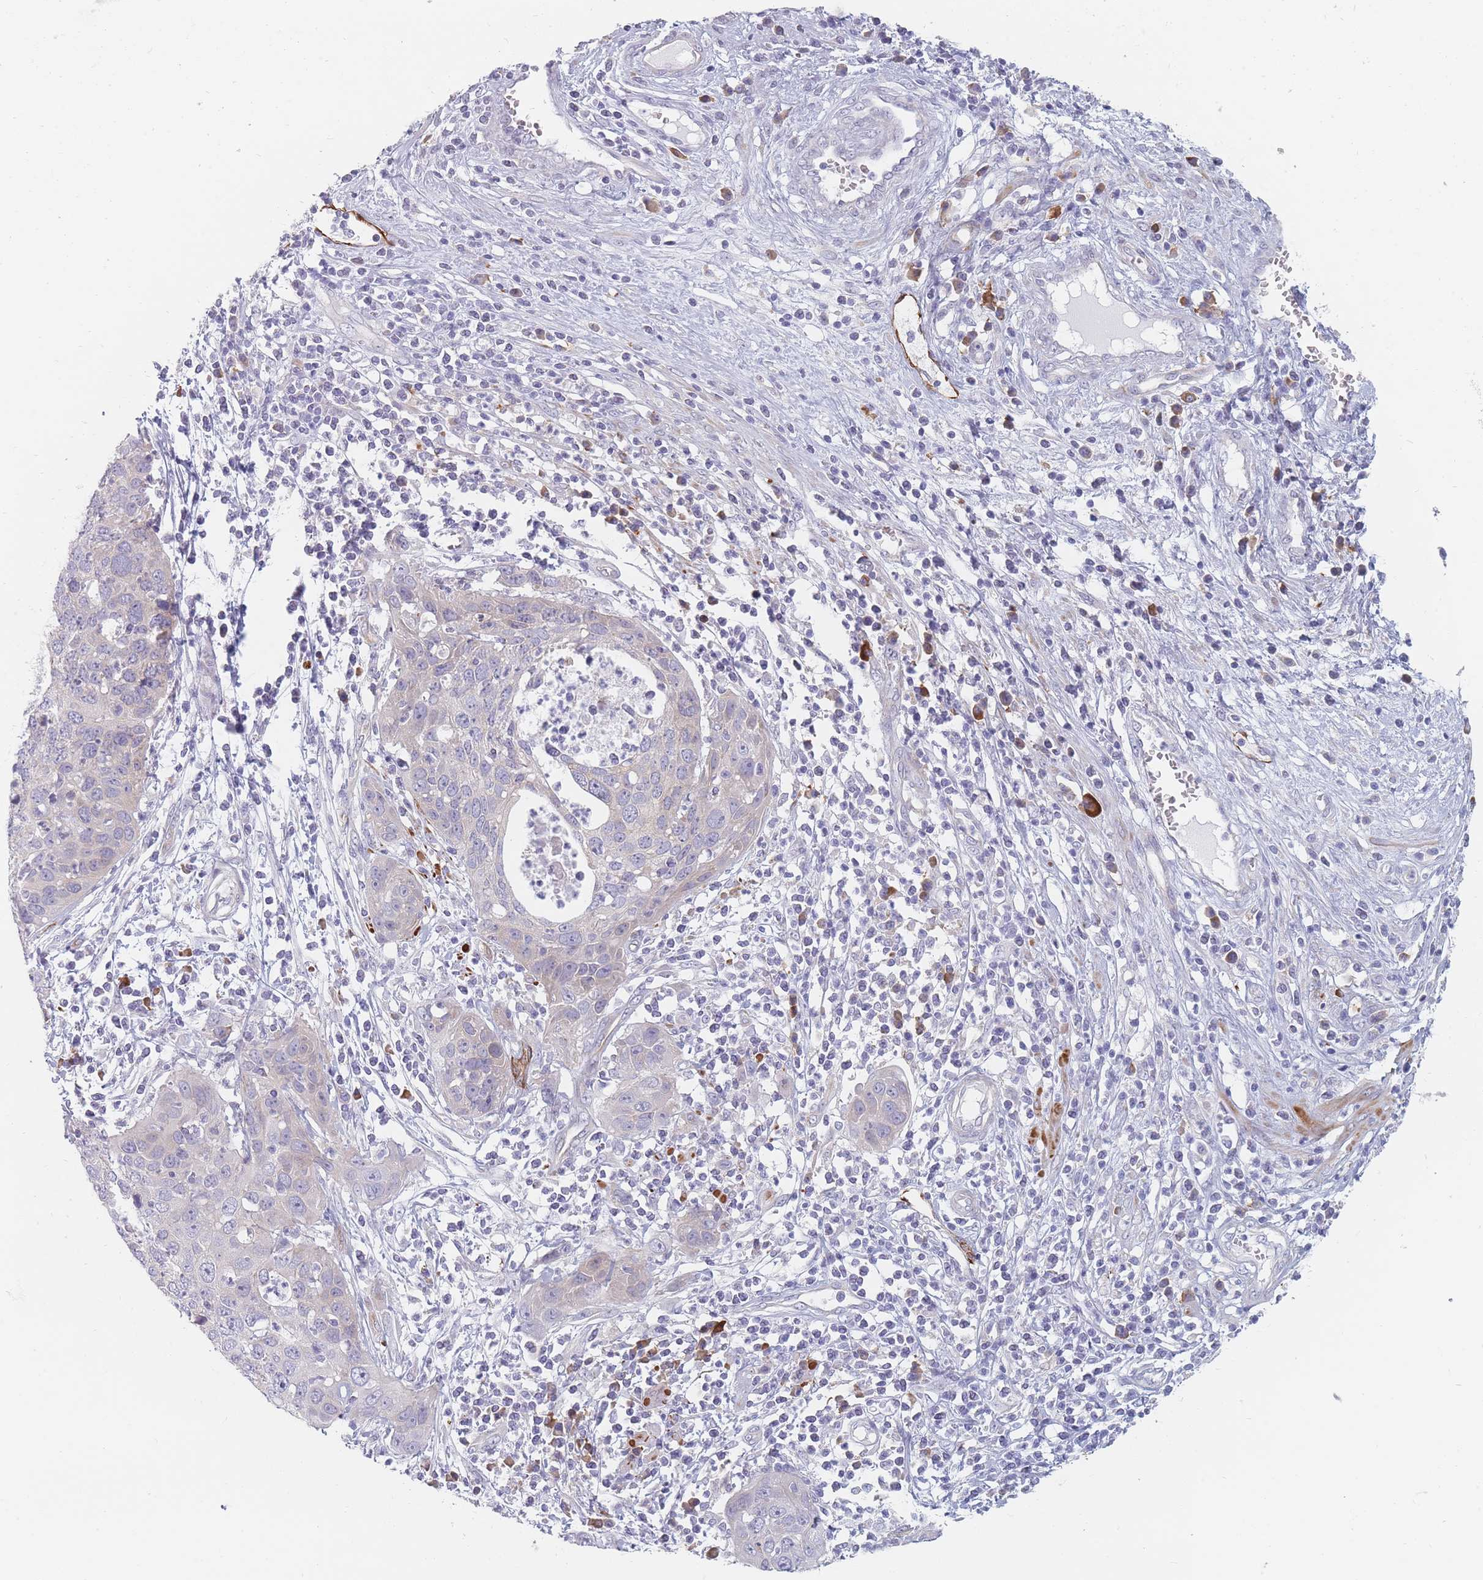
{"staining": {"intensity": "negative", "quantity": "none", "location": "none"}, "tissue": "cervical cancer", "cell_type": "Tumor cells", "image_type": "cancer", "snomed": [{"axis": "morphology", "description": "Squamous cell carcinoma, NOS"}, {"axis": "topography", "description": "Cervix"}], "caption": "High magnification brightfield microscopy of squamous cell carcinoma (cervical) stained with DAB (3,3'-diaminobenzidine) (brown) and counterstained with hematoxylin (blue): tumor cells show no significant staining. (DAB (3,3'-diaminobenzidine) immunohistochemistry visualized using brightfield microscopy, high magnification).", "gene": "ERBIN", "patient": {"sex": "female", "age": 36}}